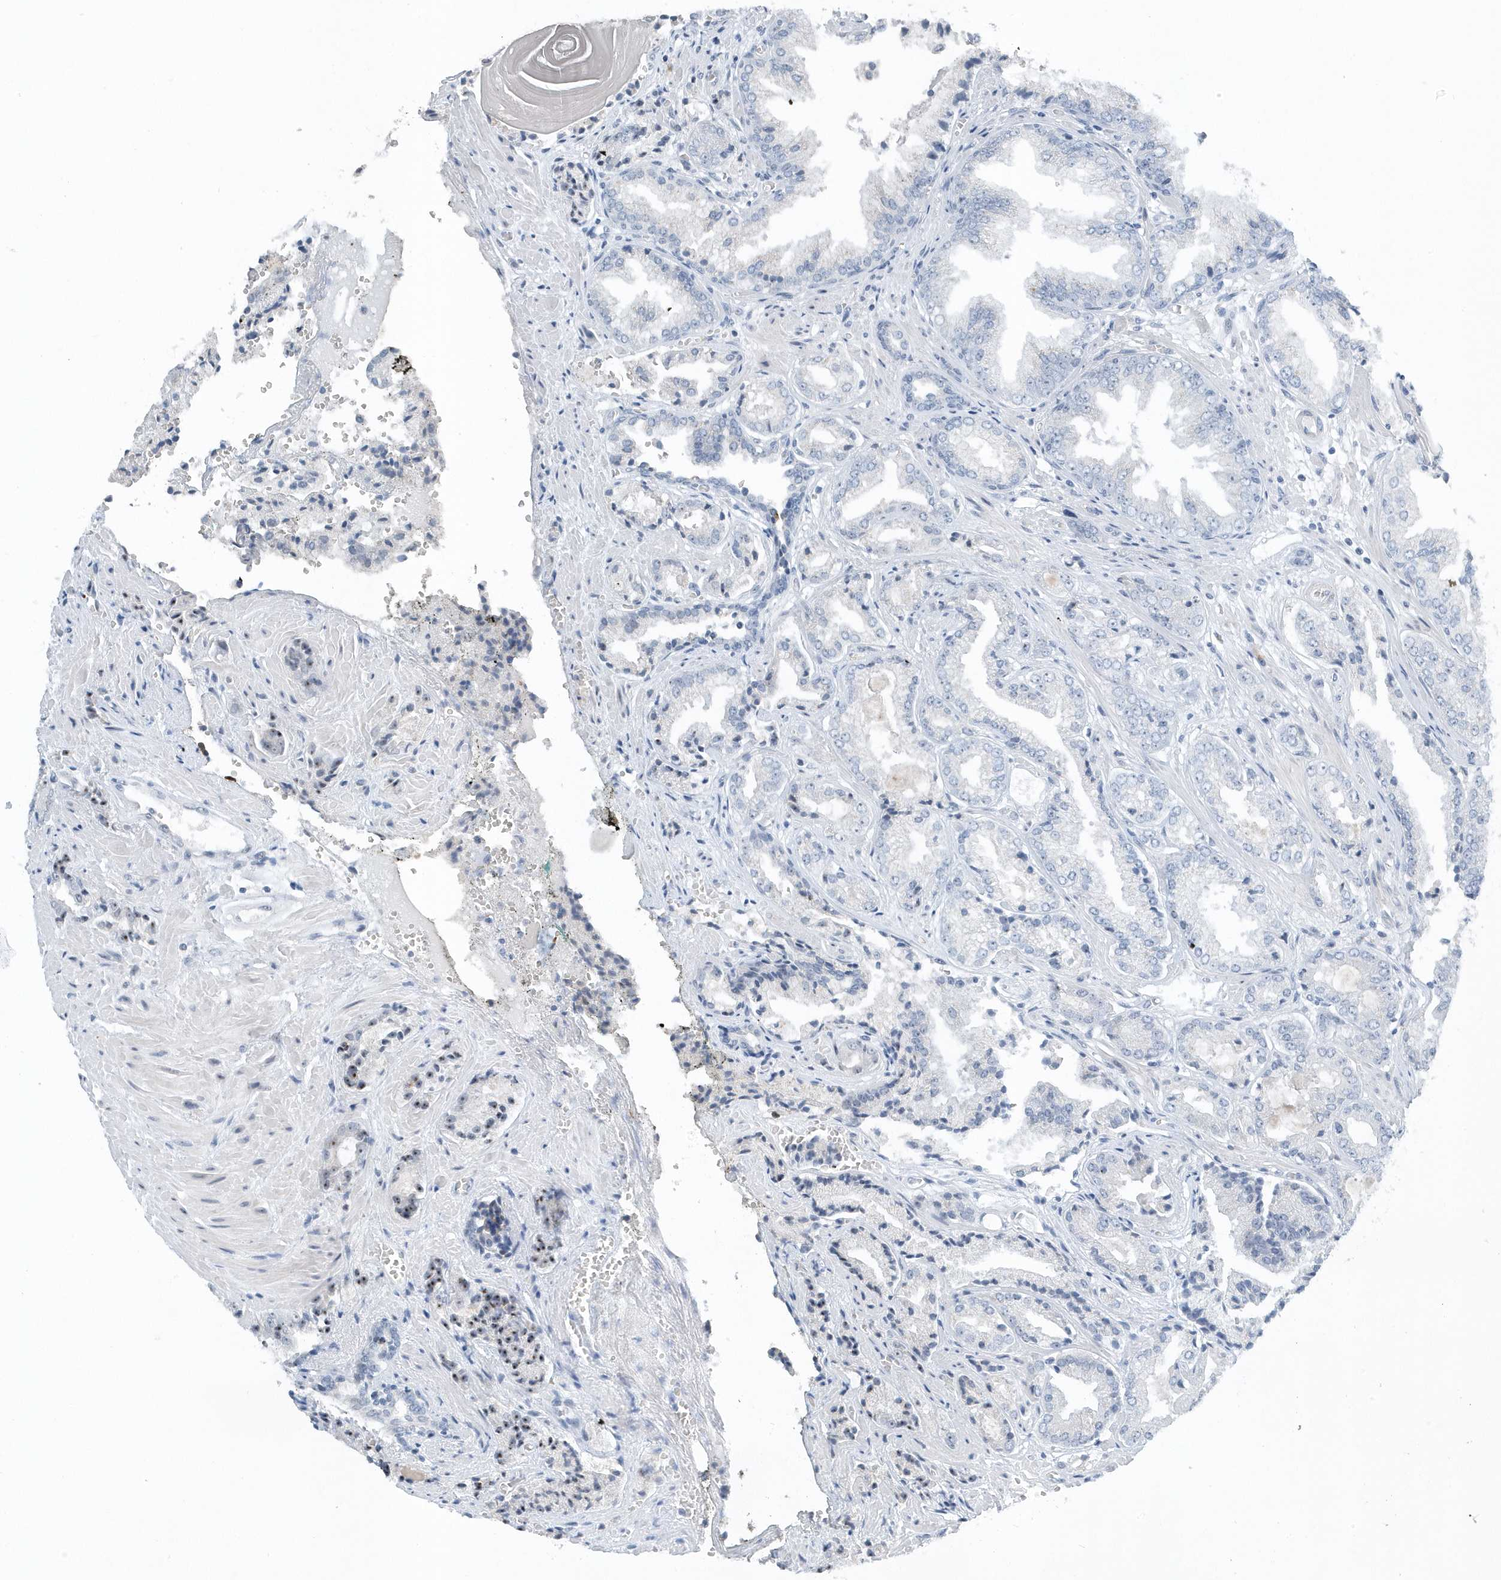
{"staining": {"intensity": "negative", "quantity": "none", "location": "none"}, "tissue": "prostate cancer", "cell_type": "Tumor cells", "image_type": "cancer", "snomed": [{"axis": "morphology", "description": "Adenocarcinoma, High grade"}, {"axis": "topography", "description": "Prostate"}], "caption": "This is a histopathology image of immunohistochemistry staining of prostate cancer (adenocarcinoma (high-grade)), which shows no positivity in tumor cells.", "gene": "RPF2", "patient": {"sex": "male", "age": 71}}